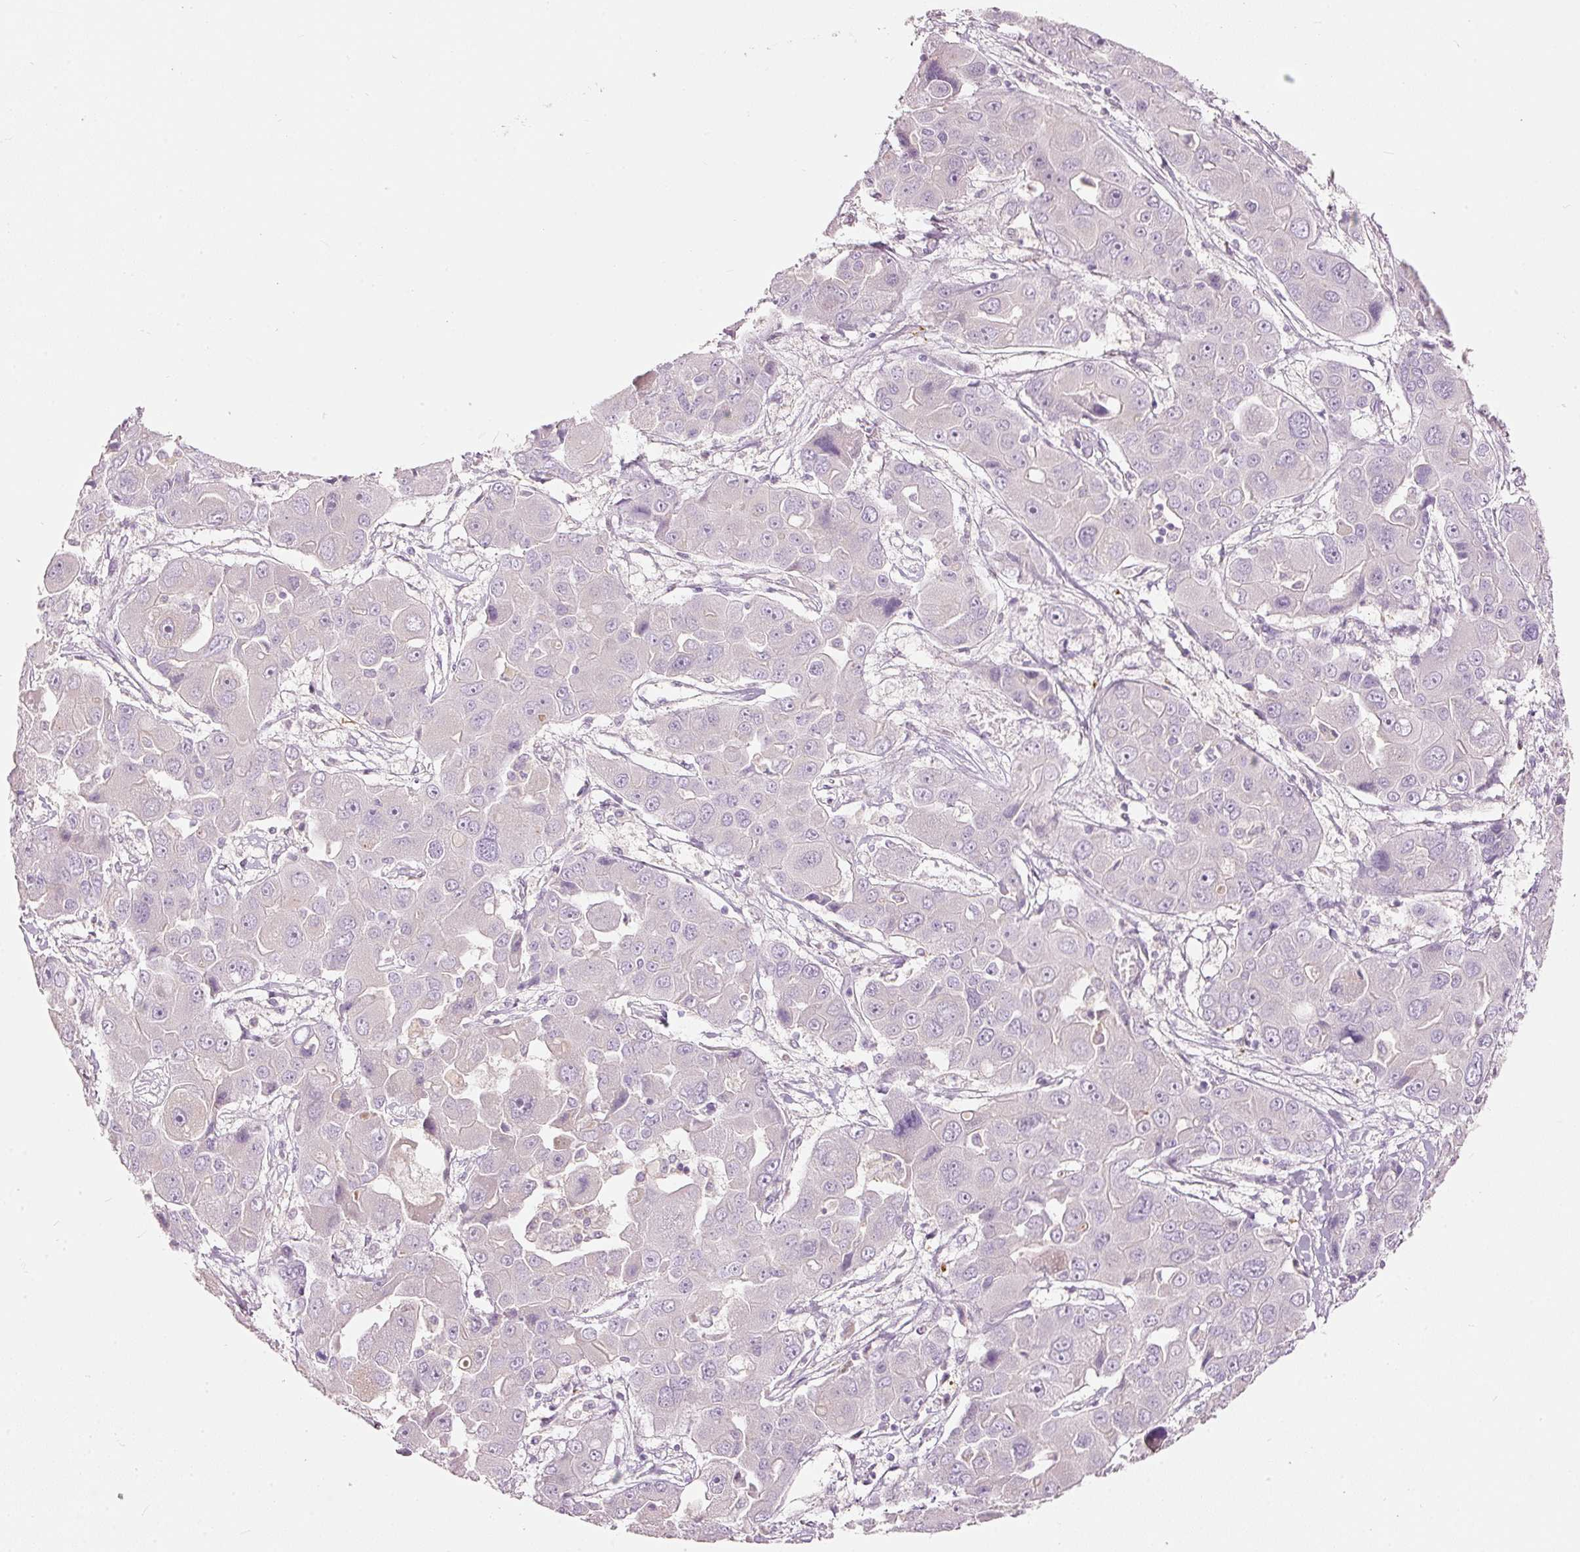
{"staining": {"intensity": "negative", "quantity": "none", "location": "none"}, "tissue": "liver cancer", "cell_type": "Tumor cells", "image_type": "cancer", "snomed": [{"axis": "morphology", "description": "Cholangiocarcinoma"}, {"axis": "topography", "description": "Liver"}], "caption": "Image shows no protein positivity in tumor cells of liver cancer (cholangiocarcinoma) tissue. (Immunohistochemistry, brightfield microscopy, high magnification).", "gene": "MTHFD2", "patient": {"sex": "male", "age": 67}}